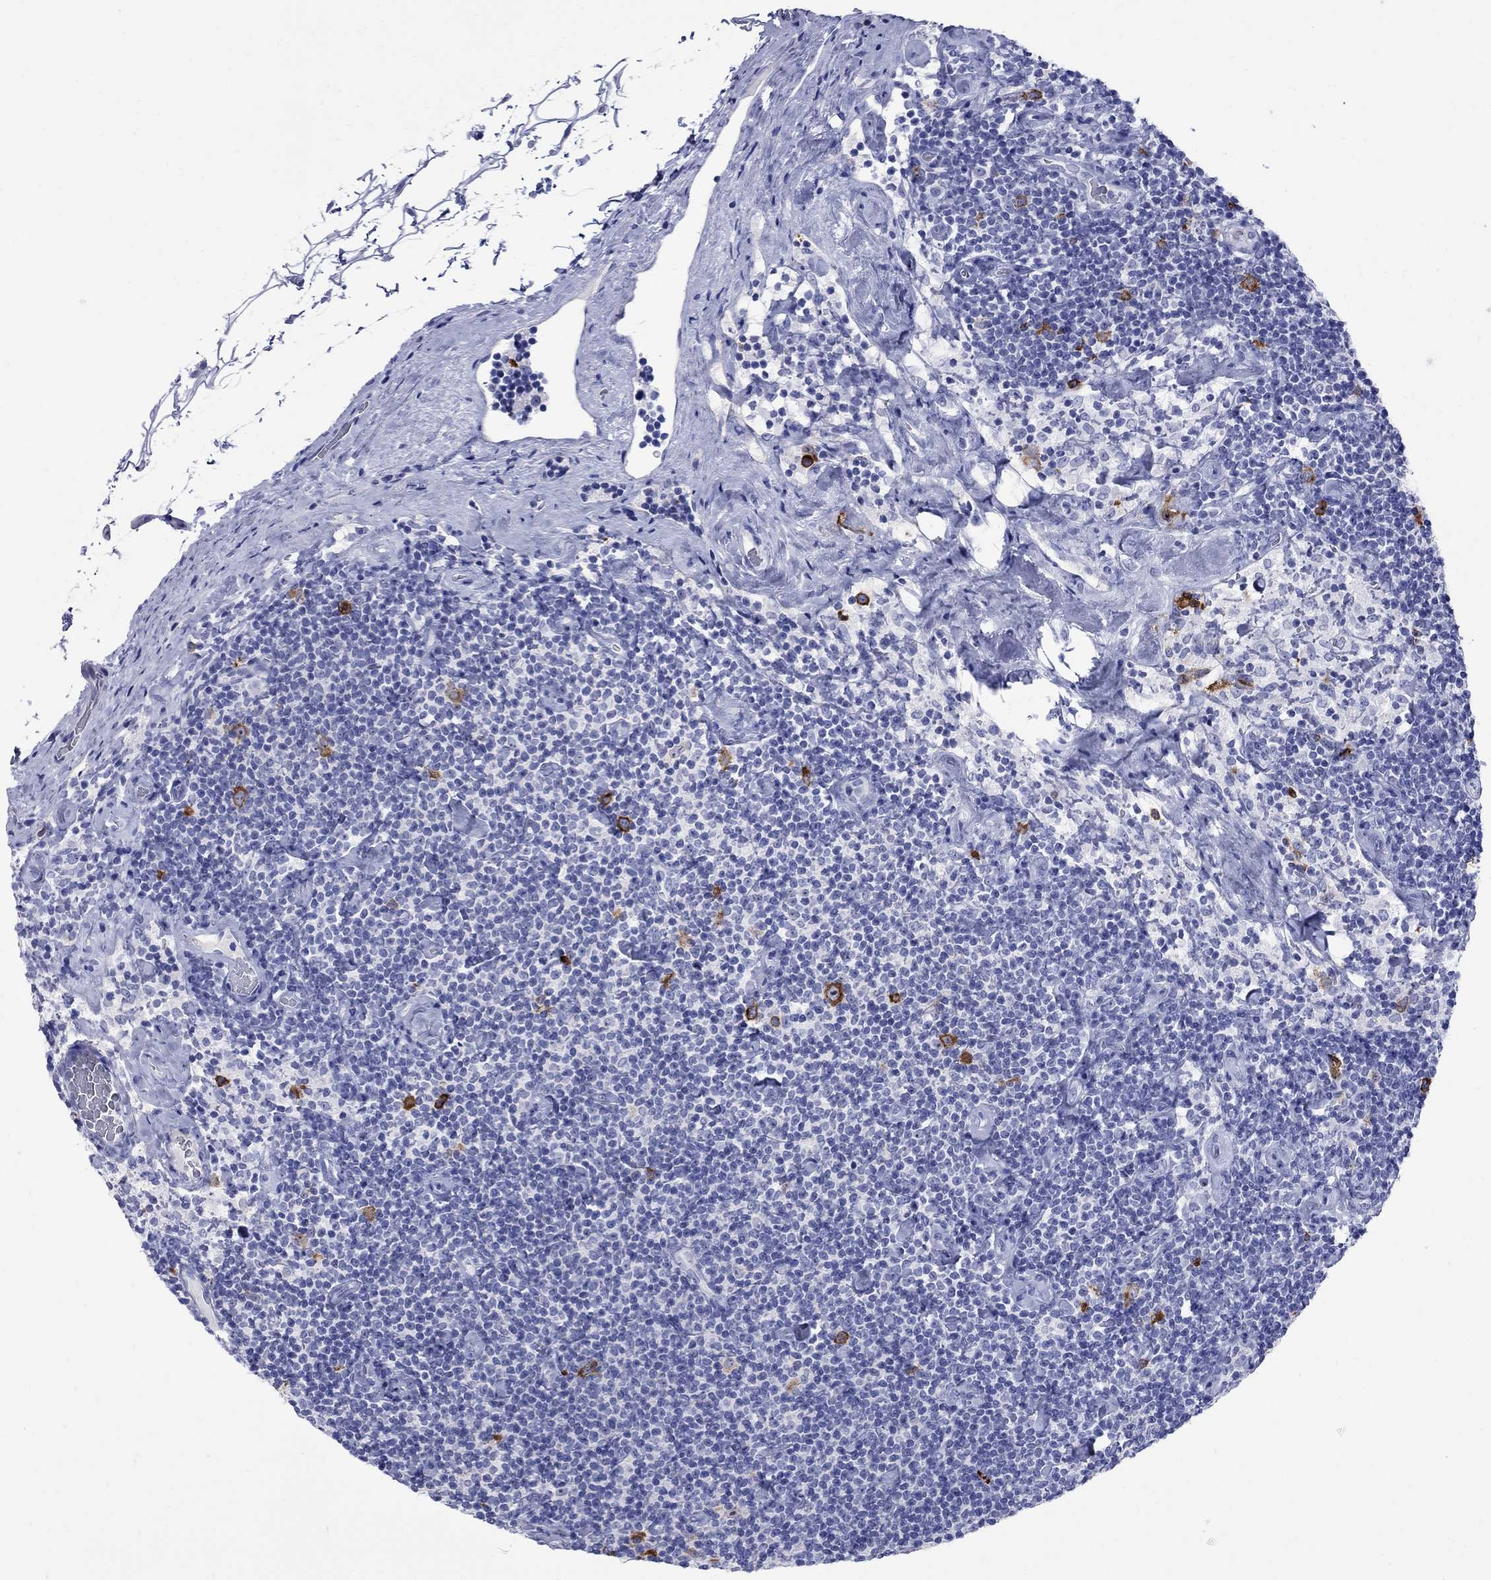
{"staining": {"intensity": "strong", "quantity": "<25%", "location": "cytoplasmic/membranous"}, "tissue": "lymphoma", "cell_type": "Tumor cells", "image_type": "cancer", "snomed": [{"axis": "morphology", "description": "Malignant lymphoma, non-Hodgkin's type, Low grade"}, {"axis": "topography", "description": "Lymph node"}], "caption": "Lymphoma stained with IHC reveals strong cytoplasmic/membranous positivity in about <25% of tumor cells.", "gene": "TACC3", "patient": {"sex": "male", "age": 81}}